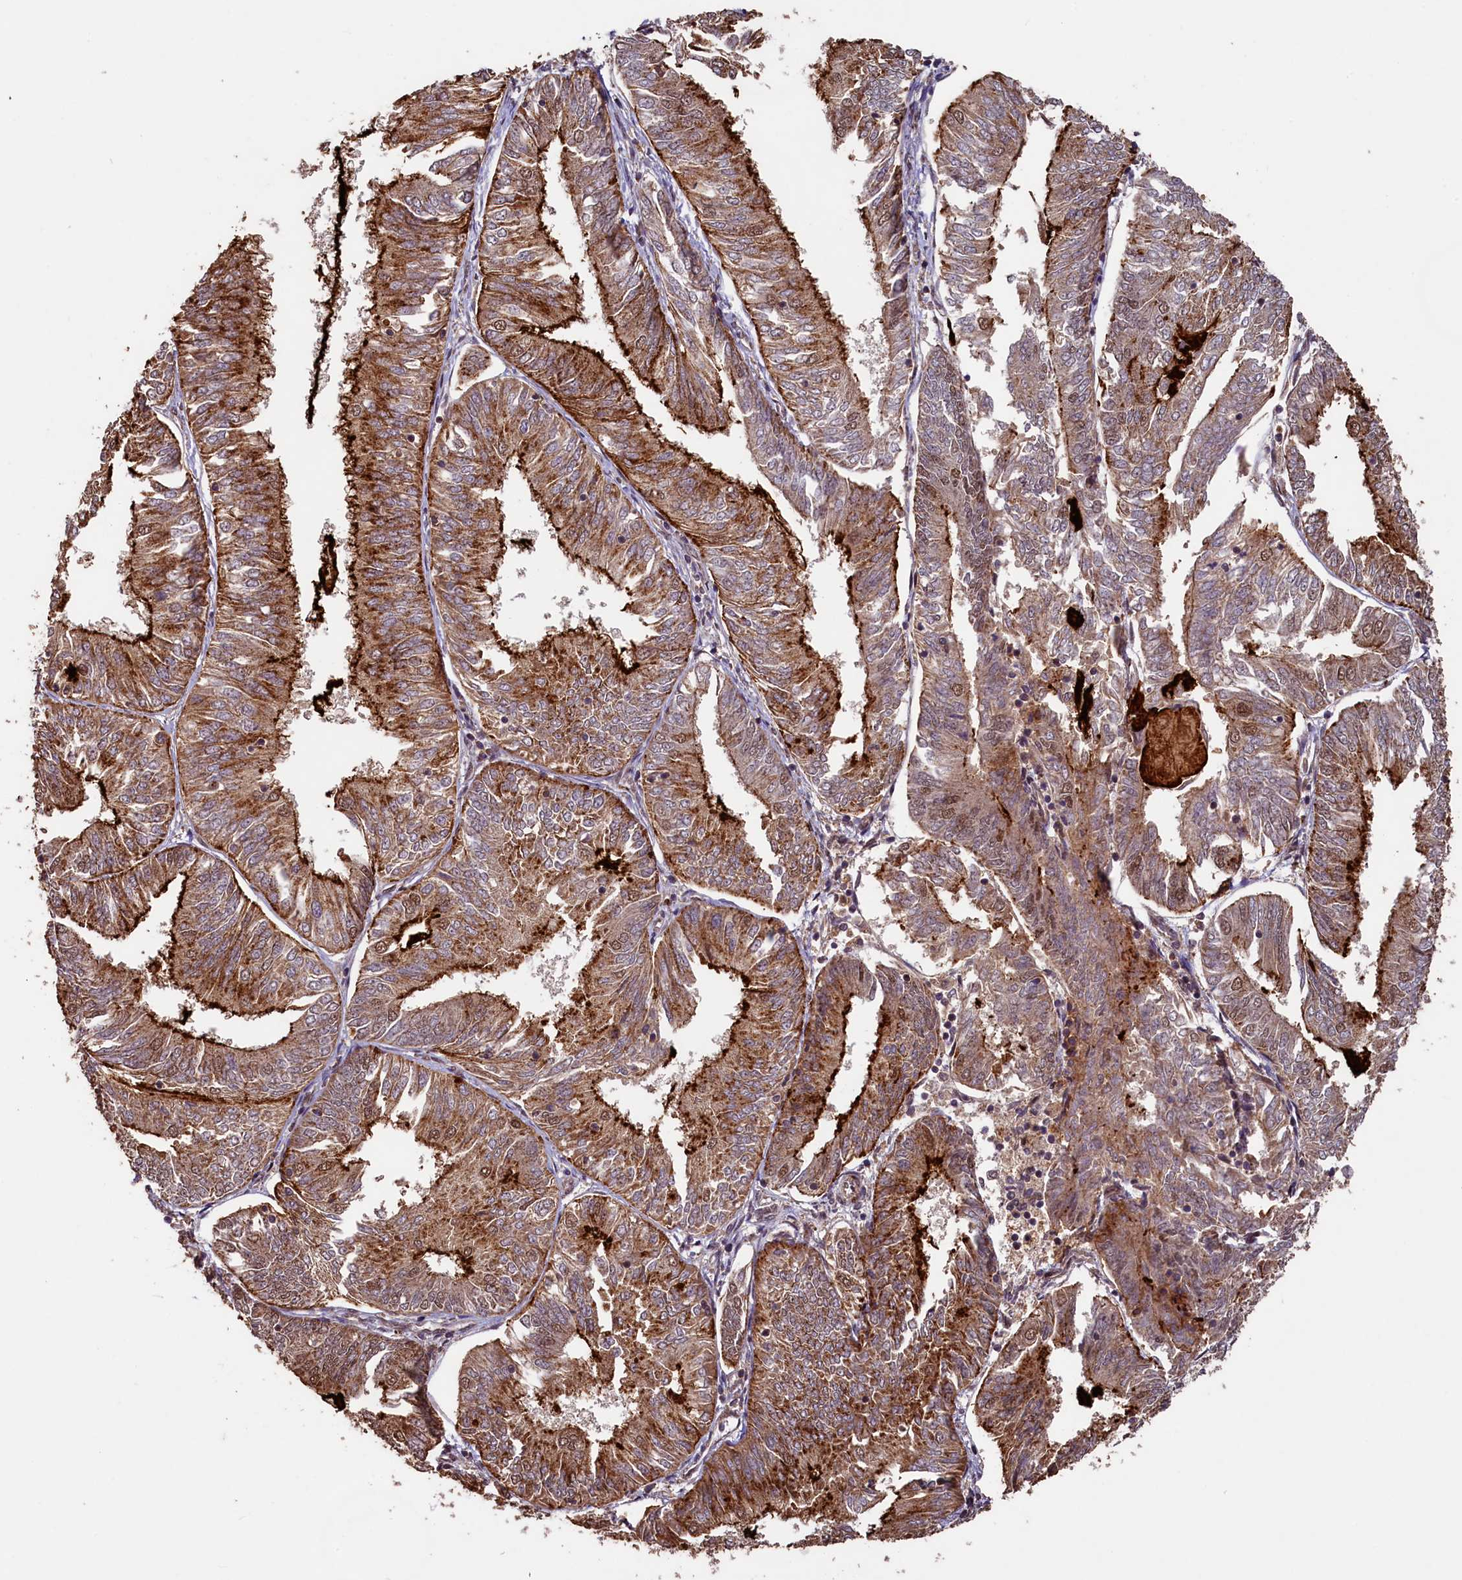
{"staining": {"intensity": "moderate", "quantity": ">75%", "location": "cytoplasmic/membranous,nuclear"}, "tissue": "endometrial cancer", "cell_type": "Tumor cells", "image_type": "cancer", "snomed": [{"axis": "morphology", "description": "Adenocarcinoma, NOS"}, {"axis": "topography", "description": "Endometrium"}], "caption": "Immunohistochemistry of endometrial cancer (adenocarcinoma) shows medium levels of moderate cytoplasmic/membranous and nuclear staining in approximately >75% of tumor cells.", "gene": "SHPRH", "patient": {"sex": "female", "age": 58}}